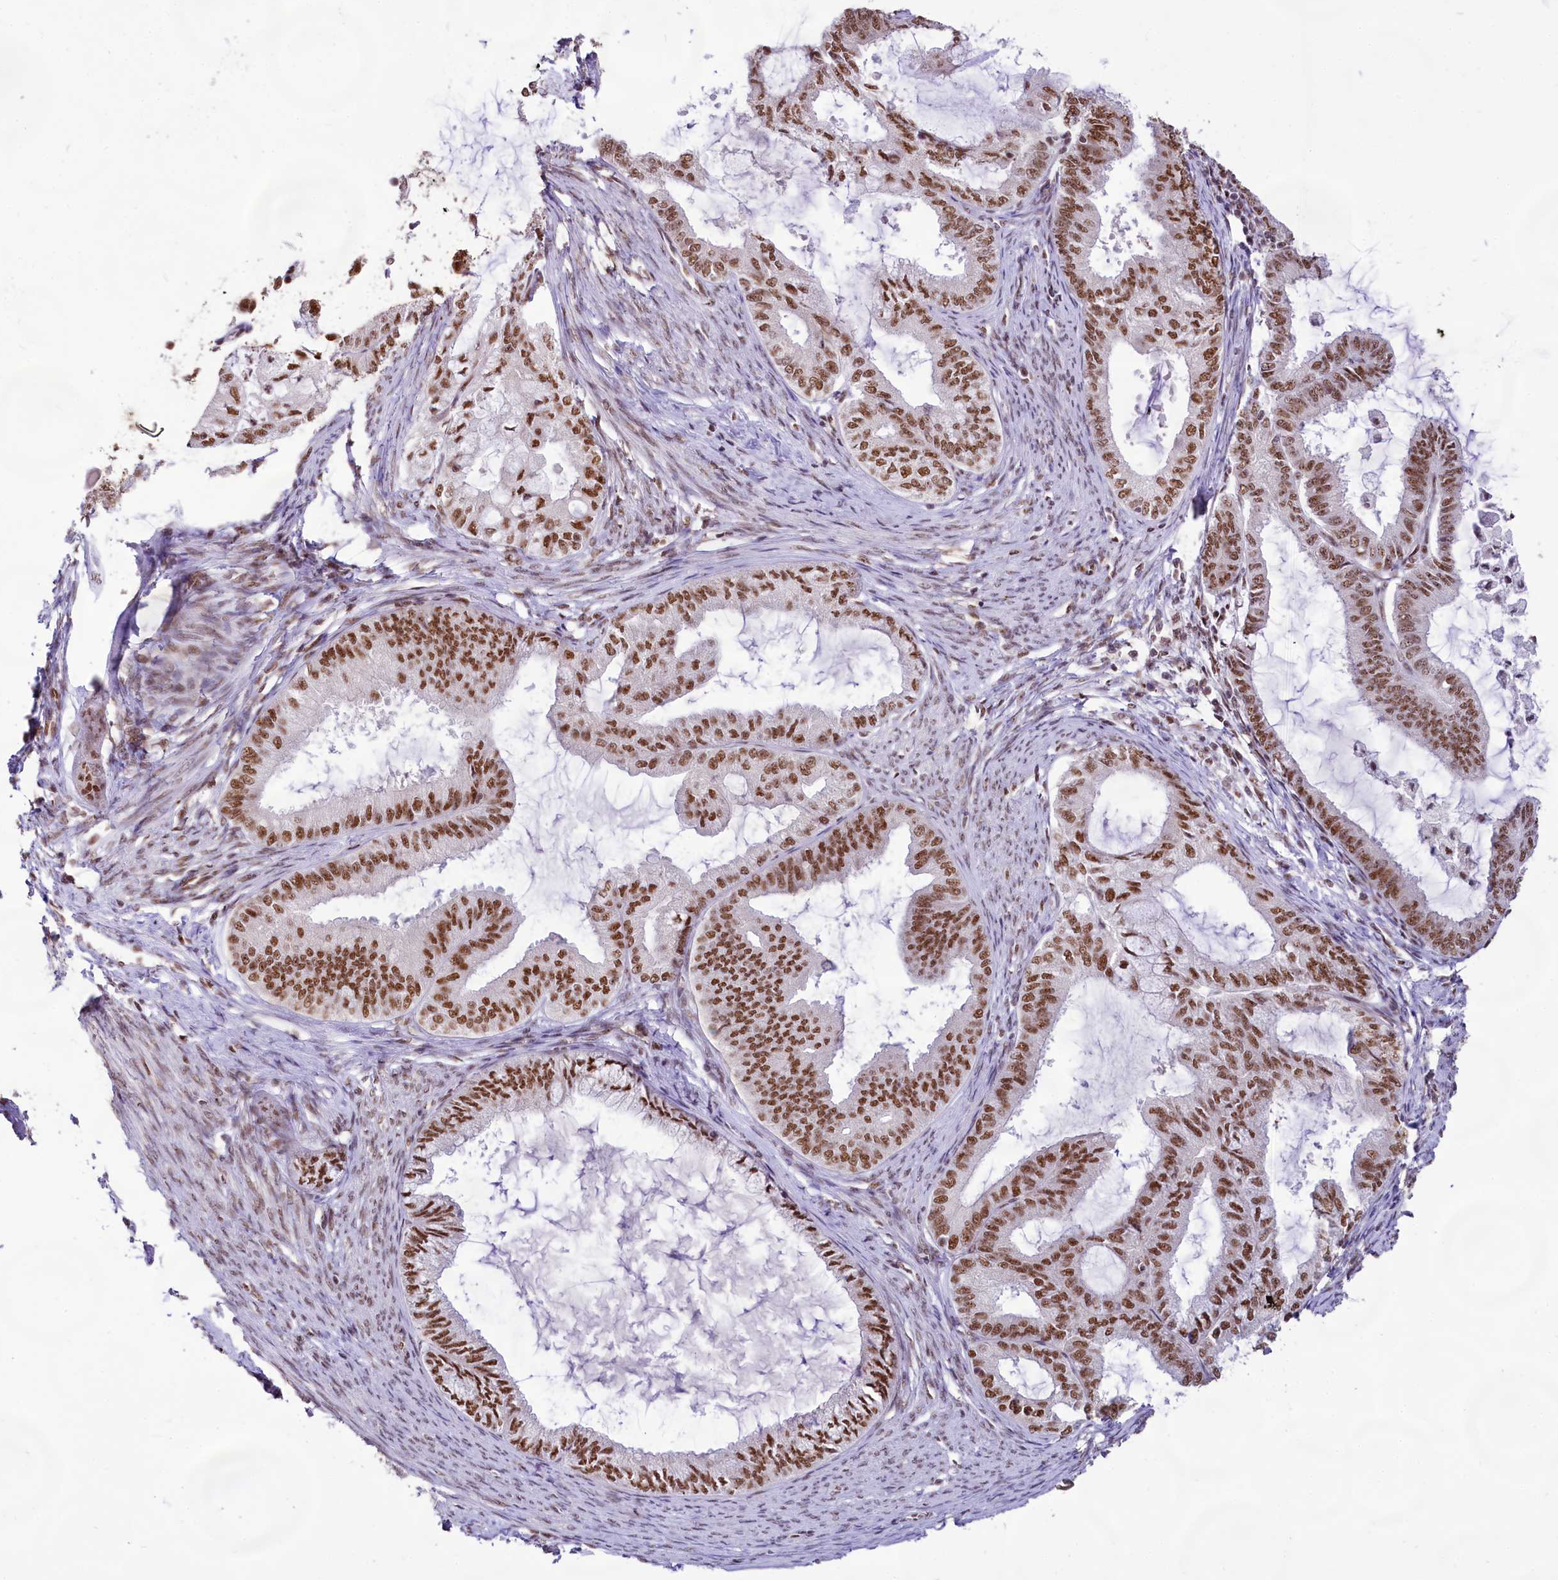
{"staining": {"intensity": "strong", "quantity": ">75%", "location": "nuclear"}, "tissue": "endometrial cancer", "cell_type": "Tumor cells", "image_type": "cancer", "snomed": [{"axis": "morphology", "description": "Adenocarcinoma, NOS"}, {"axis": "topography", "description": "Endometrium"}], "caption": "Brown immunohistochemical staining in human endometrial adenocarcinoma exhibits strong nuclear expression in approximately >75% of tumor cells.", "gene": "HIRA", "patient": {"sex": "female", "age": 86}}